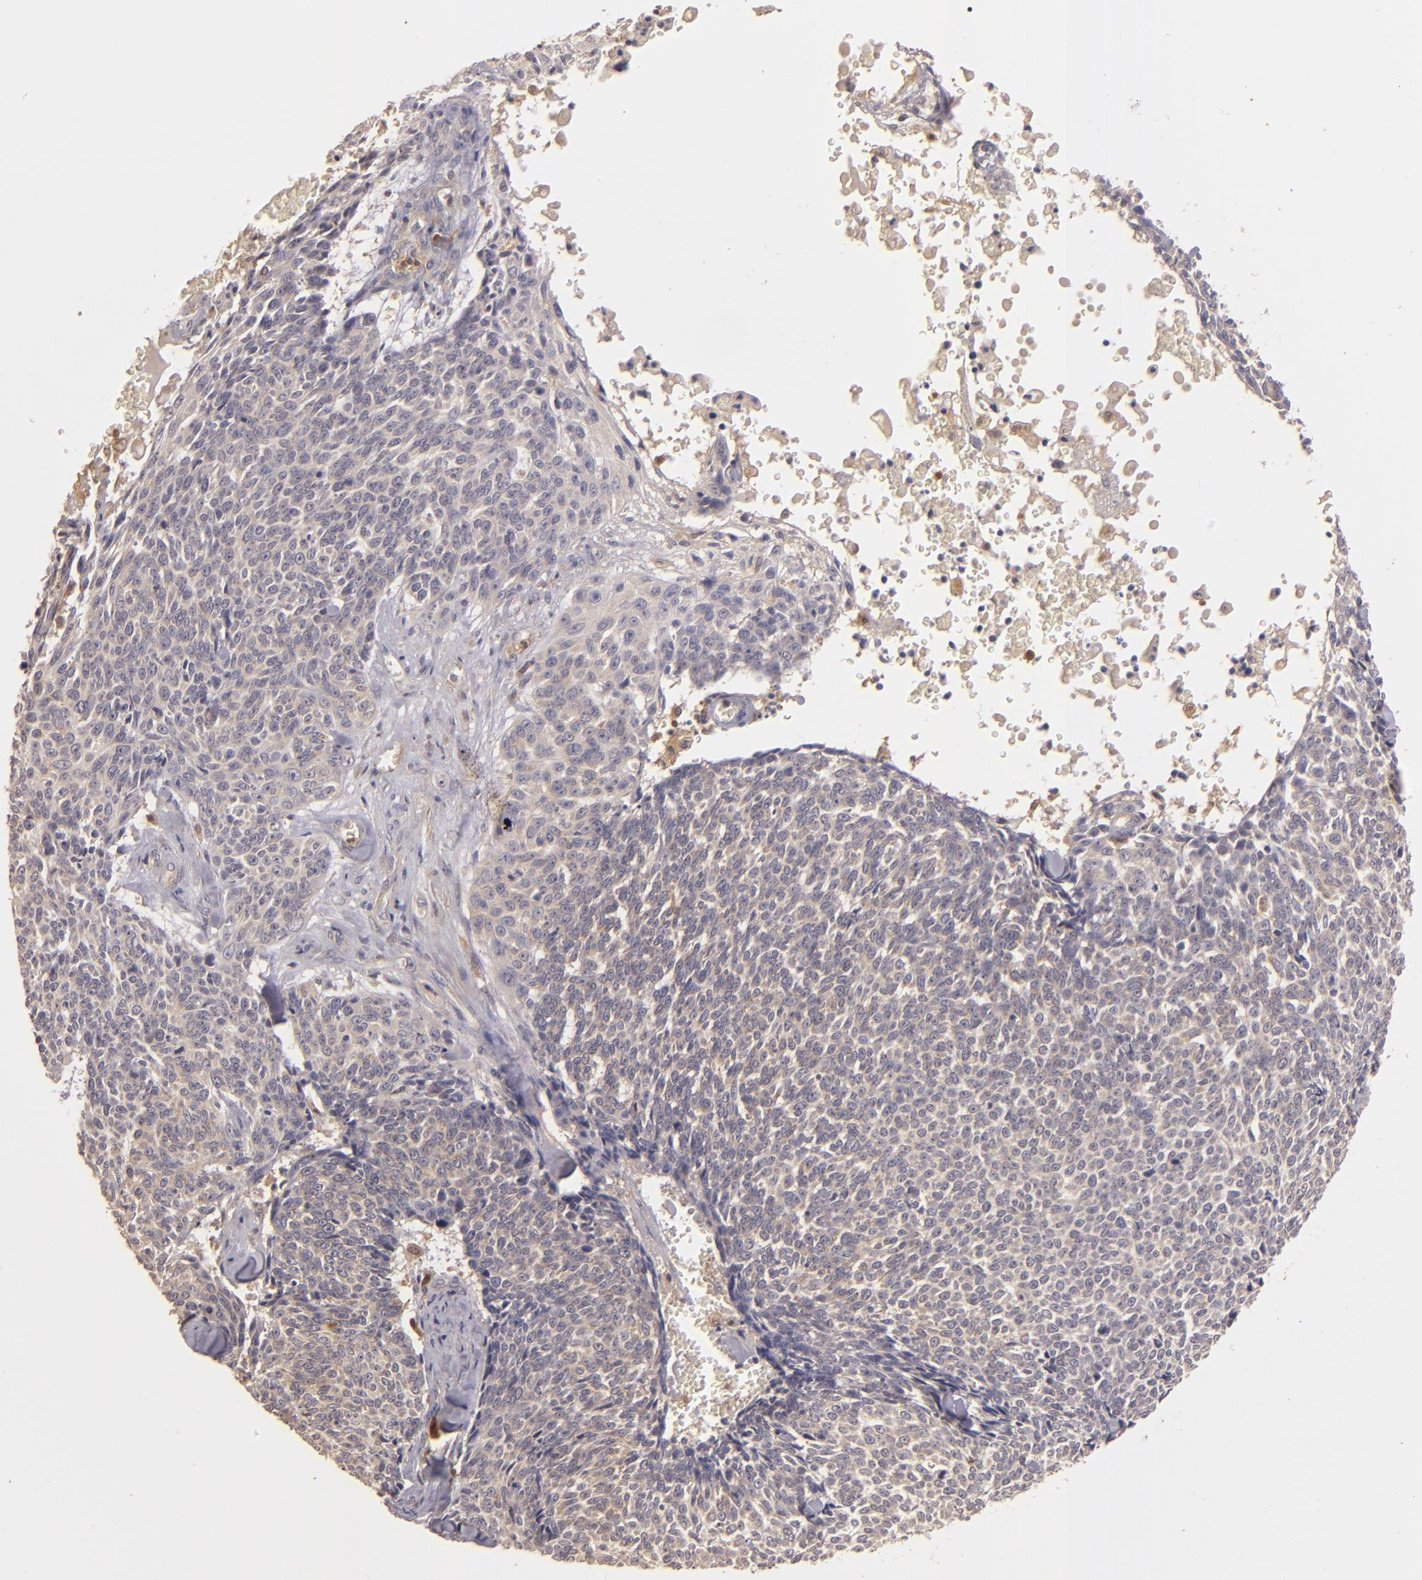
{"staining": {"intensity": "weak", "quantity": ">75%", "location": "cytoplasmic/membranous"}, "tissue": "skin cancer", "cell_type": "Tumor cells", "image_type": "cancer", "snomed": [{"axis": "morphology", "description": "Basal cell carcinoma"}, {"axis": "topography", "description": "Skin"}], "caption": "Weak cytoplasmic/membranous expression is appreciated in approximately >75% of tumor cells in skin cancer.", "gene": "PRKCD", "patient": {"sex": "female", "age": 89}}